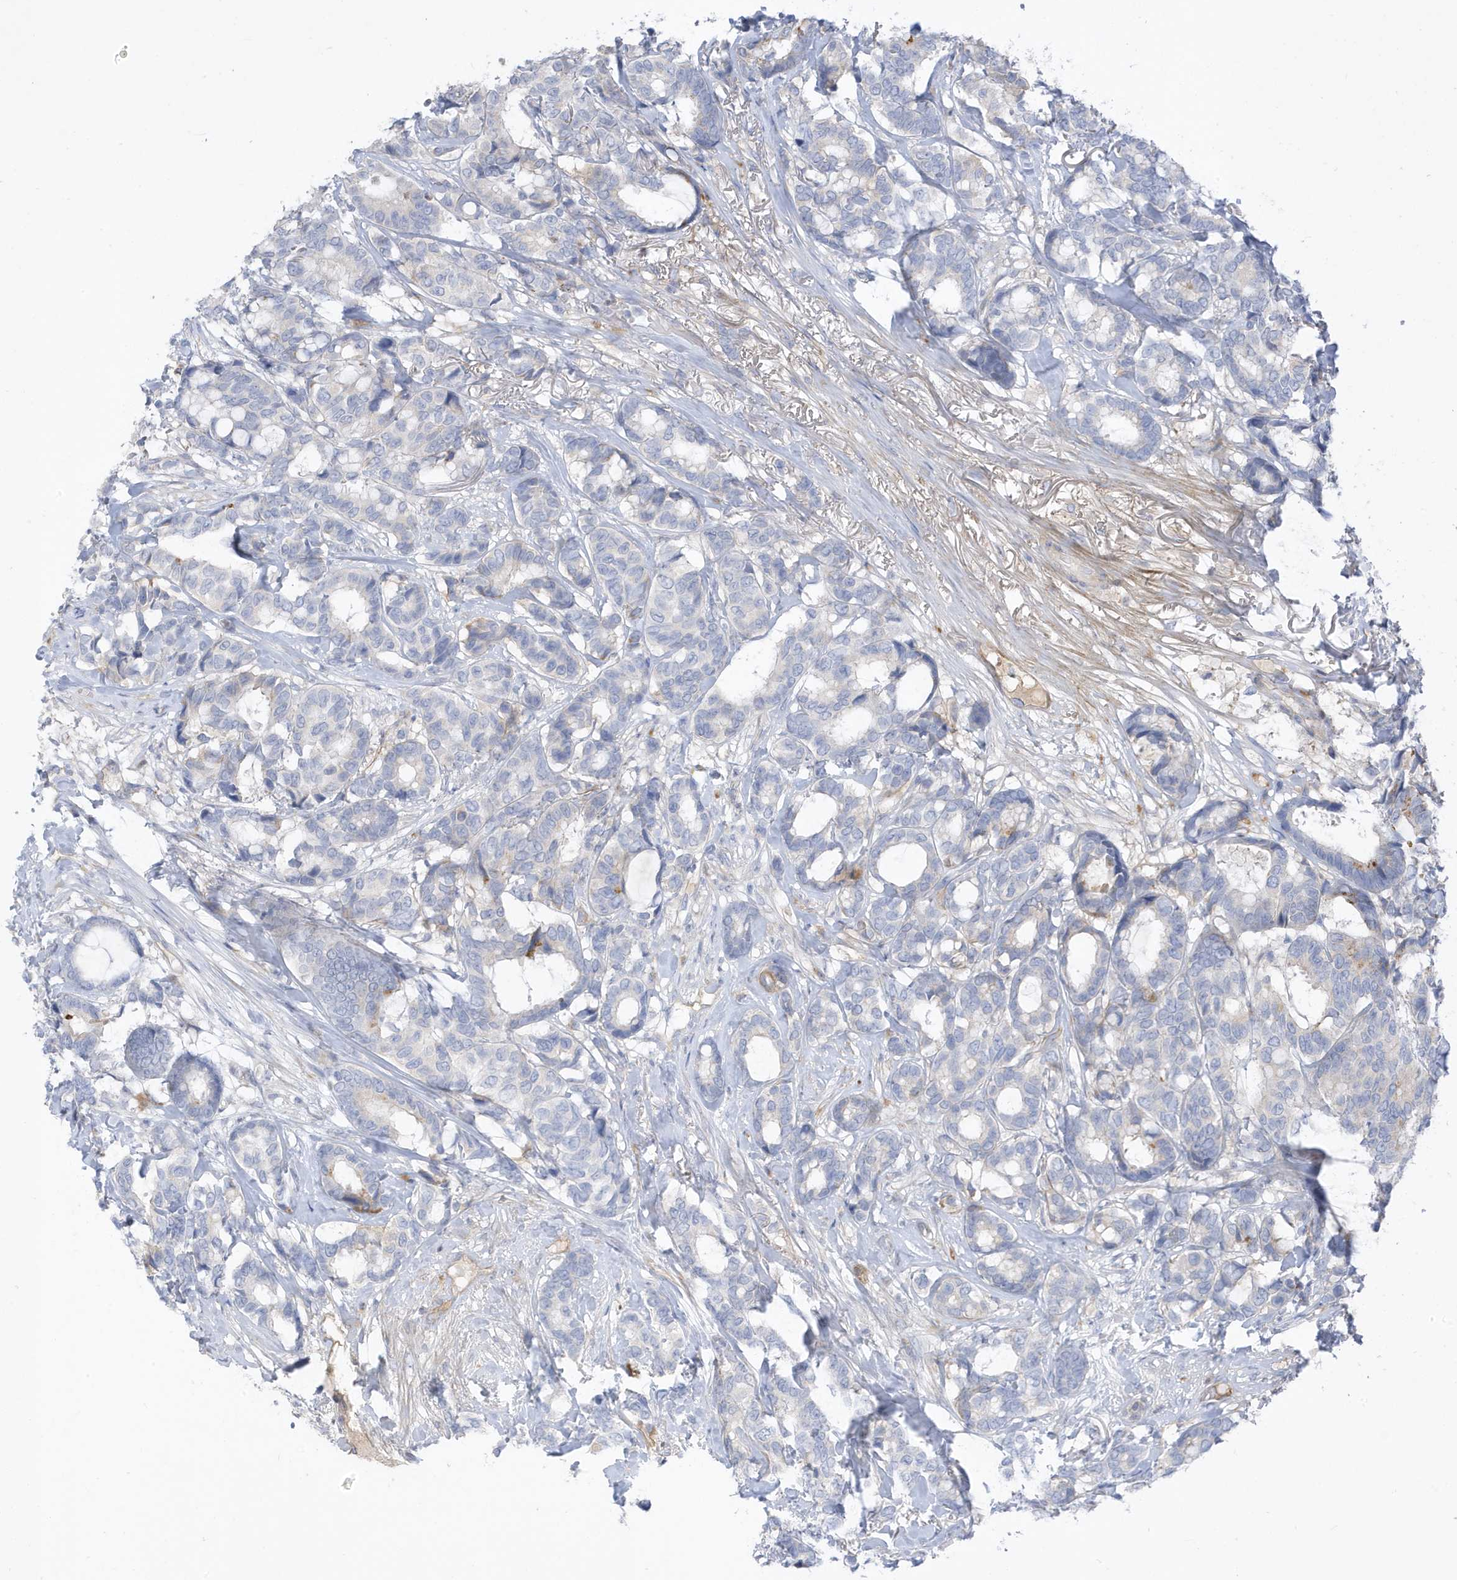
{"staining": {"intensity": "negative", "quantity": "none", "location": "none"}, "tissue": "breast cancer", "cell_type": "Tumor cells", "image_type": "cancer", "snomed": [{"axis": "morphology", "description": "Duct carcinoma"}, {"axis": "topography", "description": "Breast"}], "caption": "DAB immunohistochemical staining of human breast cancer exhibits no significant expression in tumor cells. (Stains: DAB immunohistochemistry (IHC) with hematoxylin counter stain, Microscopy: brightfield microscopy at high magnification).", "gene": "ATP13A5", "patient": {"sex": "female", "age": 87}}